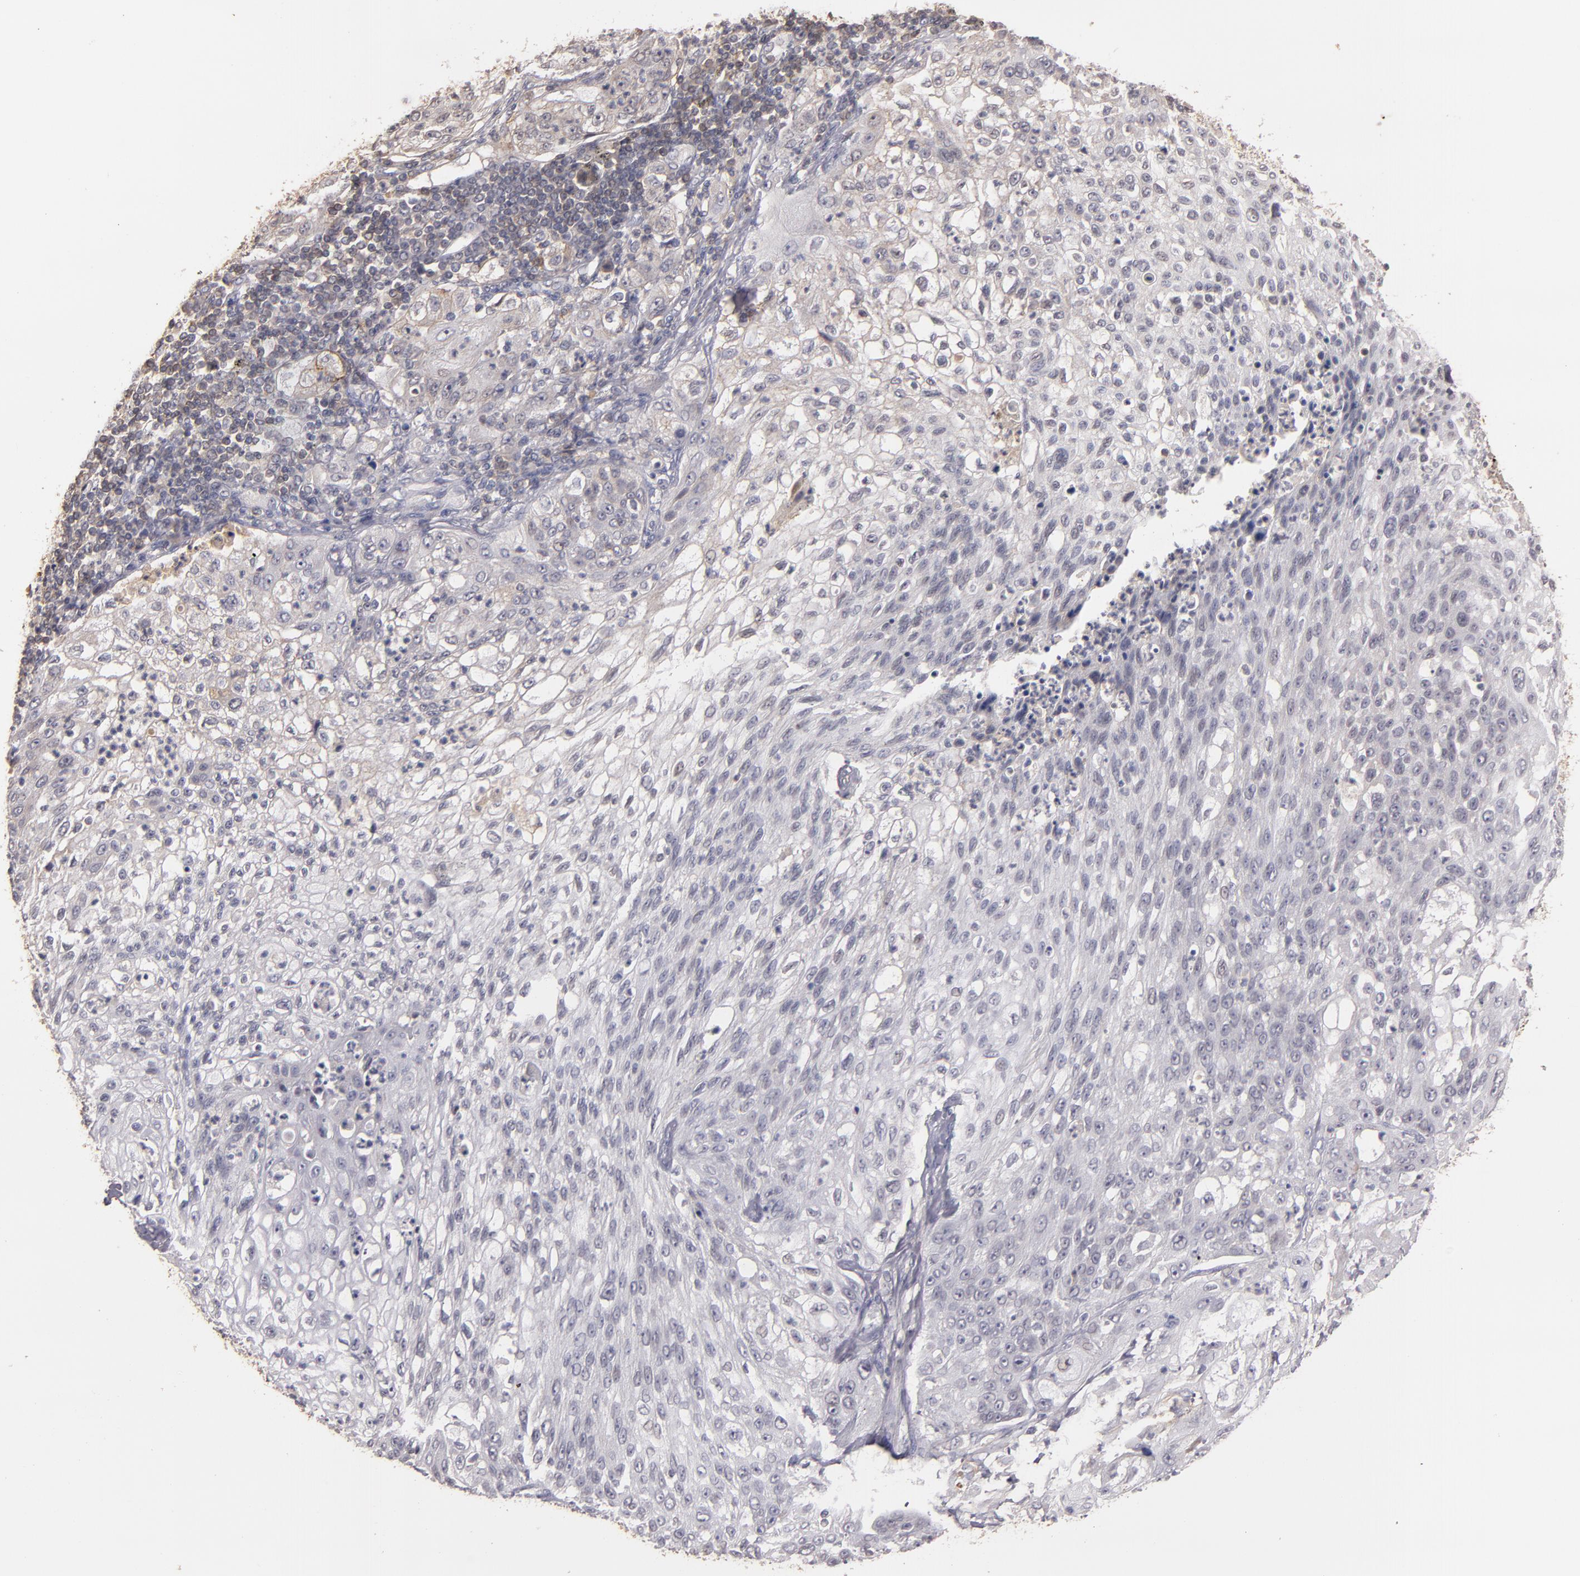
{"staining": {"intensity": "negative", "quantity": "none", "location": "none"}, "tissue": "lung cancer", "cell_type": "Tumor cells", "image_type": "cancer", "snomed": [{"axis": "morphology", "description": "Inflammation, NOS"}, {"axis": "morphology", "description": "Squamous cell carcinoma, NOS"}, {"axis": "topography", "description": "Lymph node"}, {"axis": "topography", "description": "Soft tissue"}, {"axis": "topography", "description": "Lung"}], "caption": "IHC photomicrograph of neoplastic tissue: human lung cancer (squamous cell carcinoma) stained with DAB reveals no significant protein positivity in tumor cells.", "gene": "MBL2", "patient": {"sex": "male", "age": 66}}